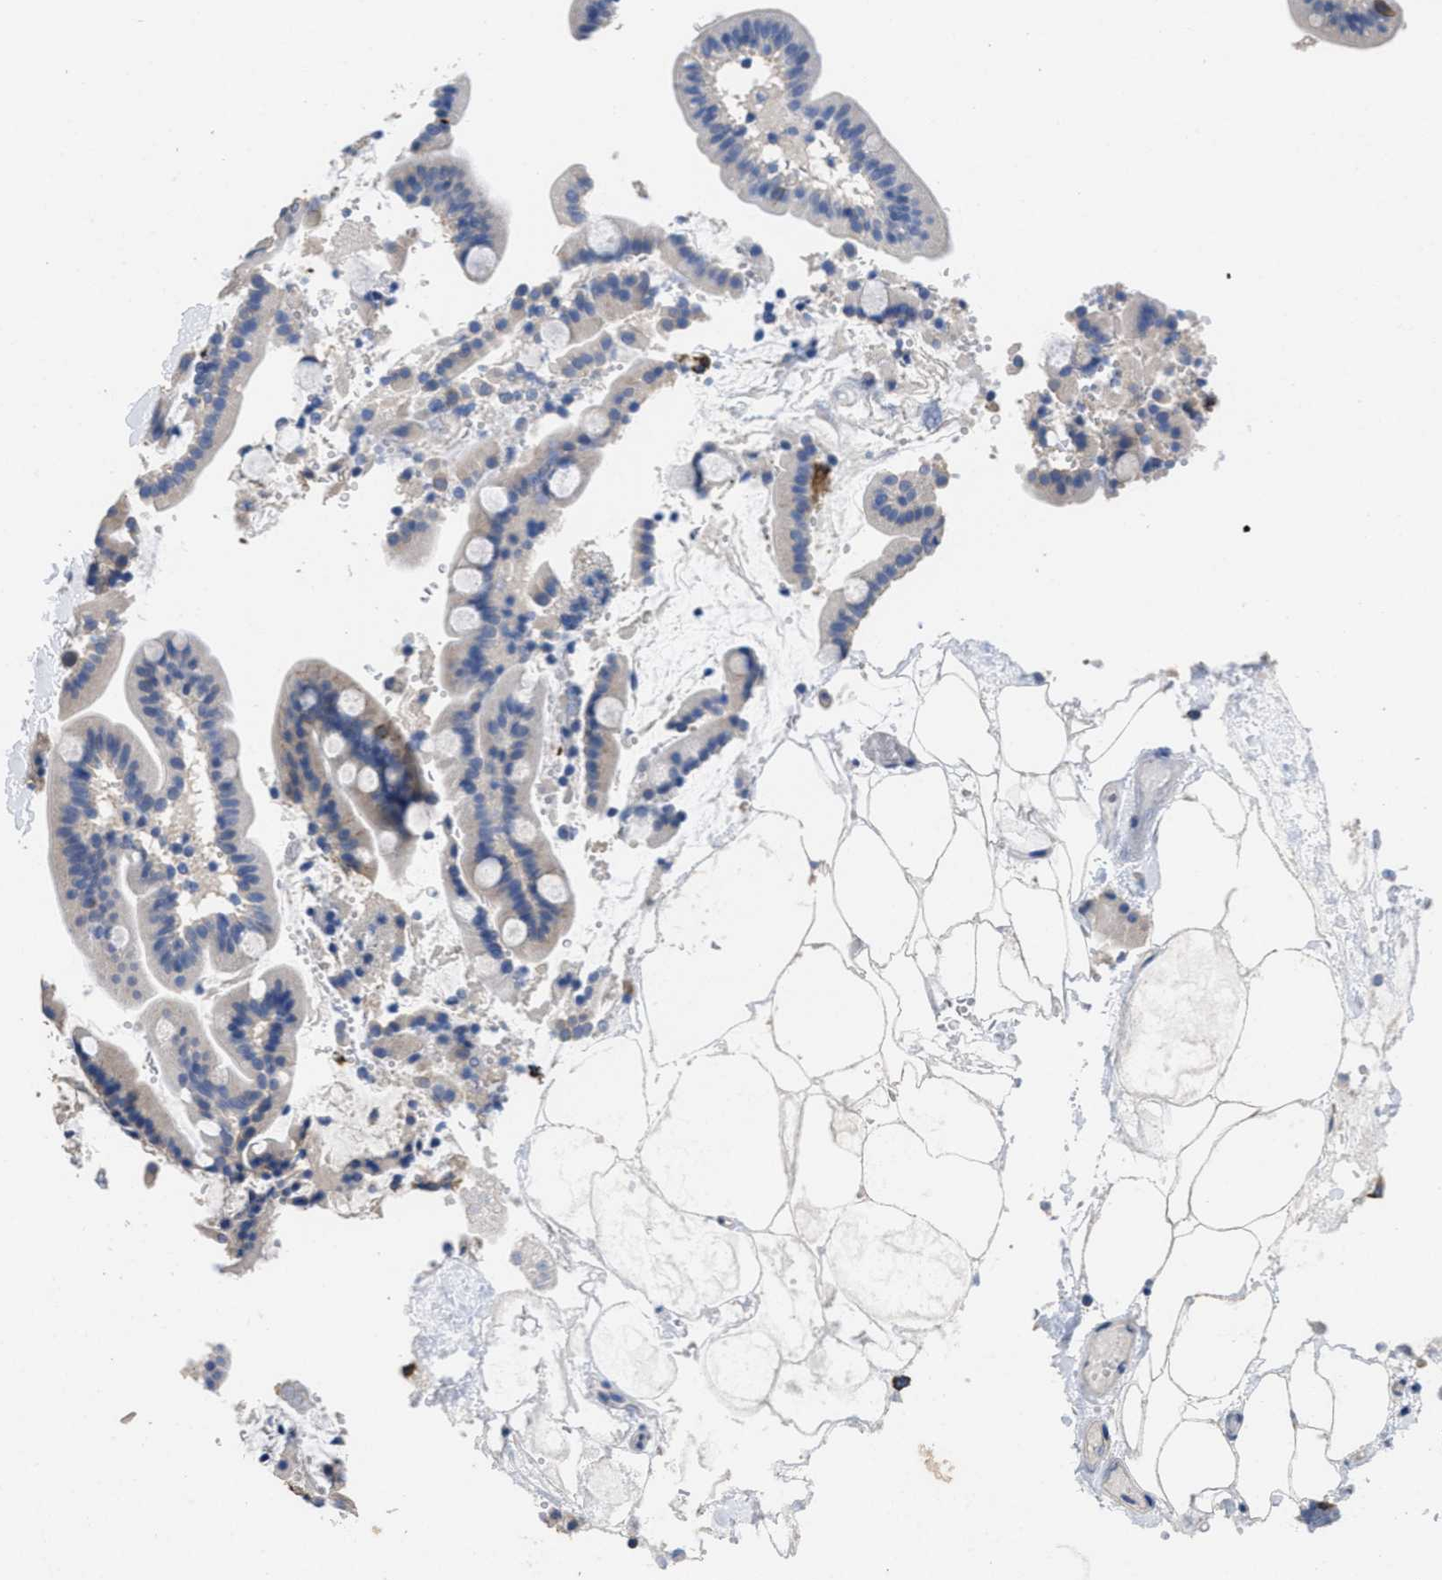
{"staining": {"intensity": "strong", "quantity": "25%-75%", "location": "cytoplasmic/membranous"}, "tissue": "duodenum", "cell_type": "Glandular cells", "image_type": "normal", "snomed": [{"axis": "morphology", "description": "Normal tissue, NOS"}, {"axis": "topography", "description": "Duodenum"}], "caption": "DAB immunohistochemical staining of benign duodenum reveals strong cytoplasmic/membranous protein staining in approximately 25%-75% of glandular cells. (DAB (3,3'-diaminobenzidine) IHC with brightfield microscopy, high magnification).", "gene": "CA9", "patient": {"sex": "male", "age": 54}}